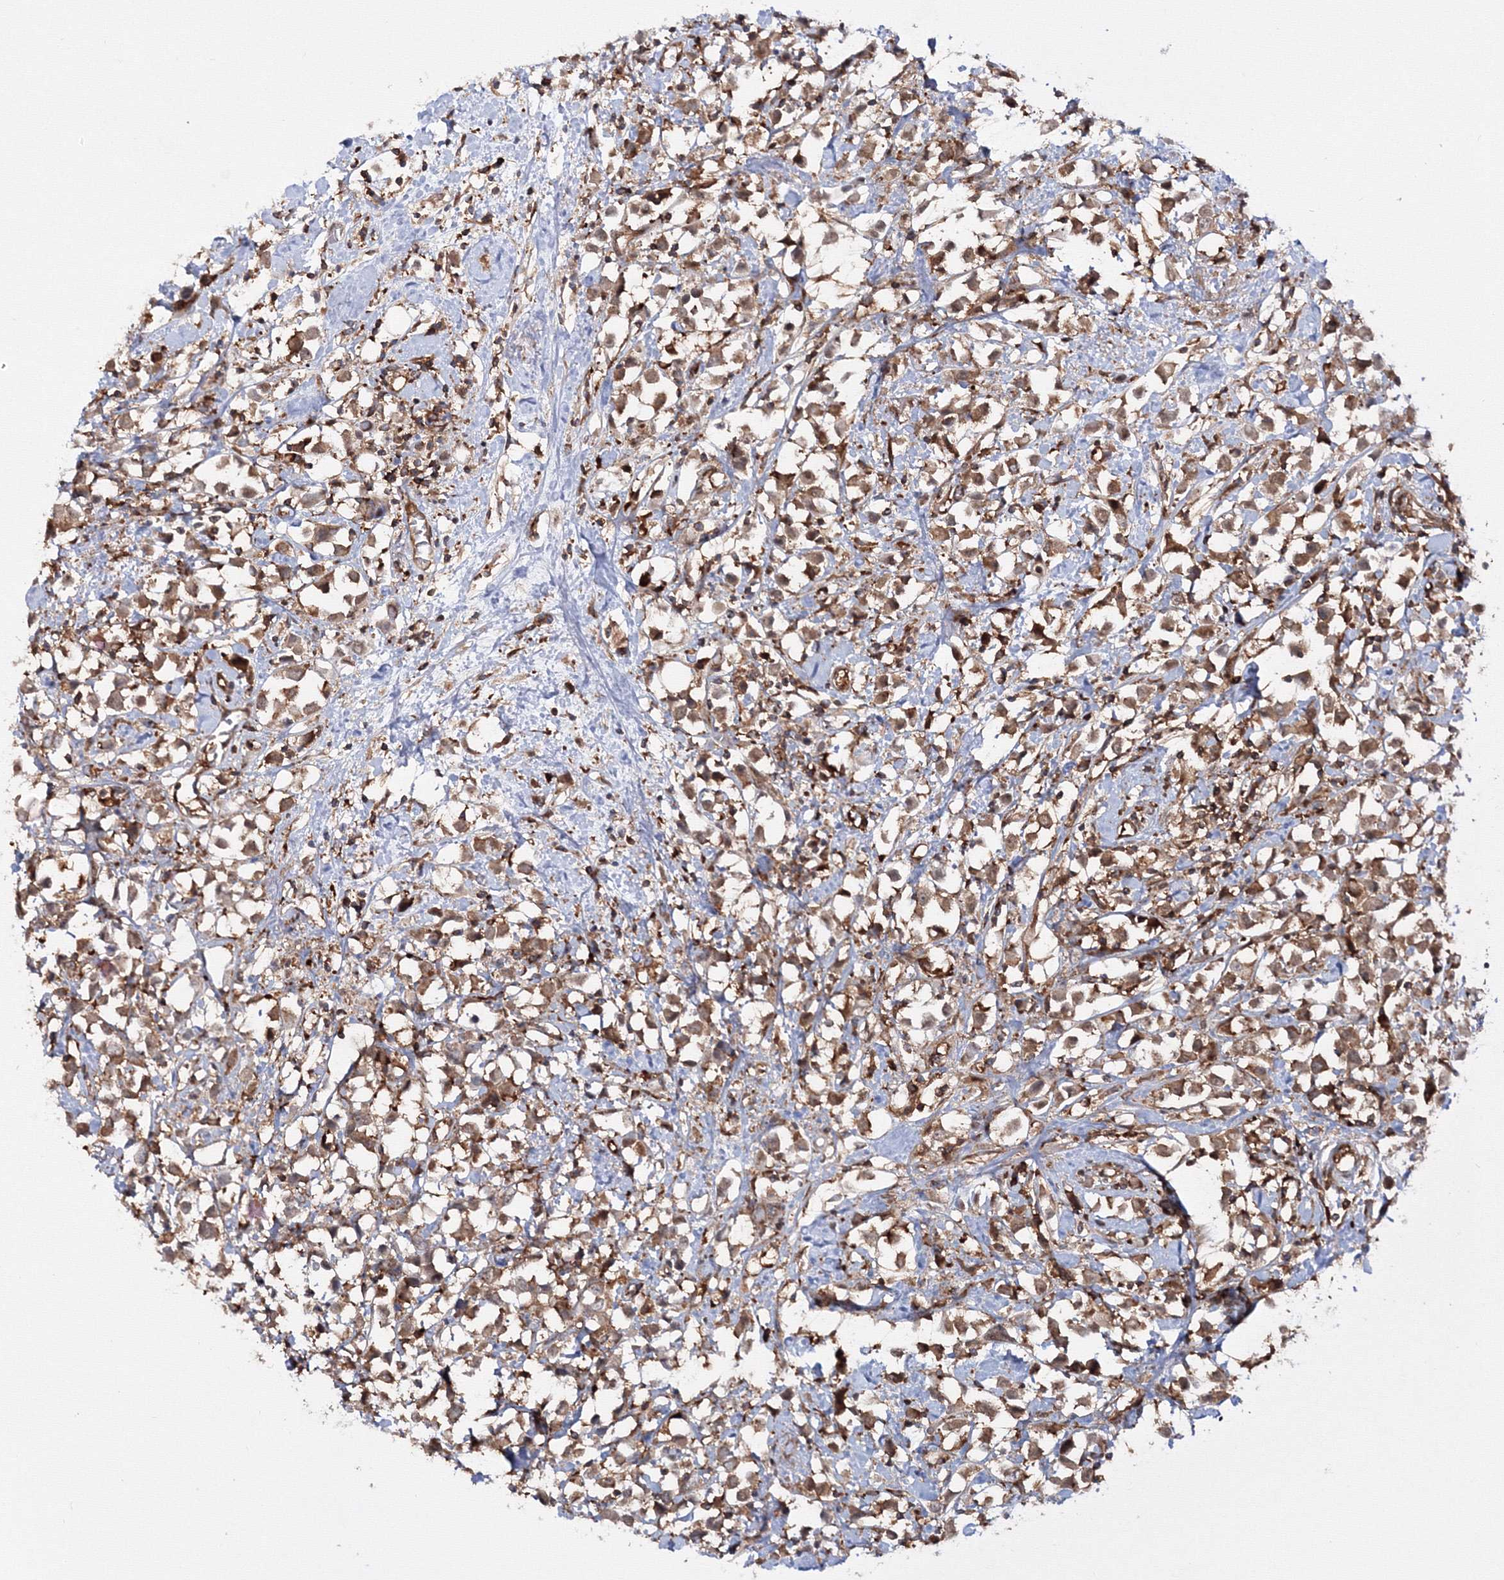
{"staining": {"intensity": "moderate", "quantity": ">75%", "location": "cytoplasmic/membranous"}, "tissue": "breast cancer", "cell_type": "Tumor cells", "image_type": "cancer", "snomed": [{"axis": "morphology", "description": "Duct carcinoma"}, {"axis": "topography", "description": "Breast"}], "caption": "Tumor cells show medium levels of moderate cytoplasmic/membranous staining in approximately >75% of cells in human breast cancer (infiltrating ductal carcinoma).", "gene": "HARS1", "patient": {"sex": "female", "age": 61}}